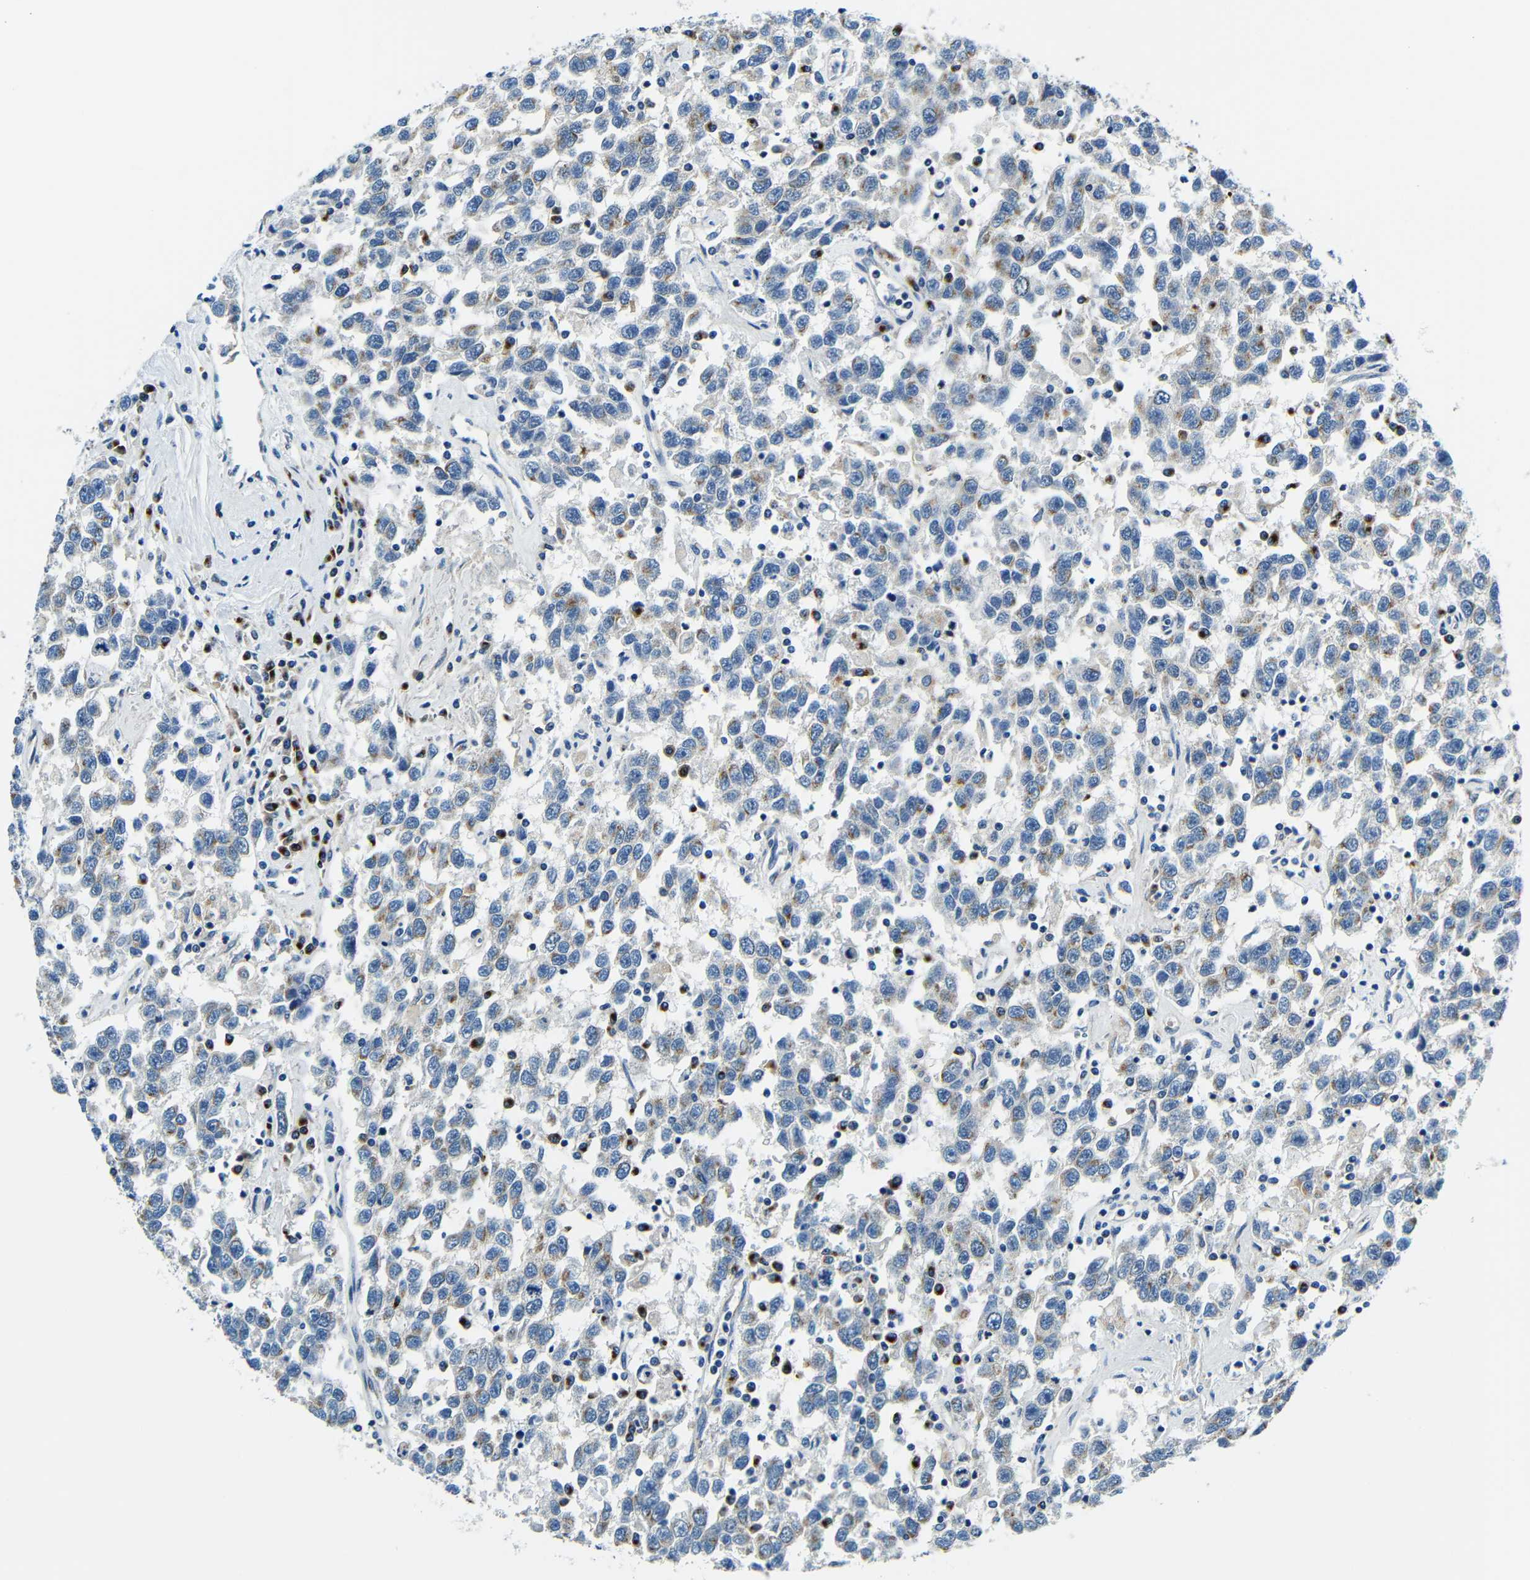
{"staining": {"intensity": "moderate", "quantity": "25%-75%", "location": "cytoplasmic/membranous"}, "tissue": "testis cancer", "cell_type": "Tumor cells", "image_type": "cancer", "snomed": [{"axis": "morphology", "description": "Seminoma, NOS"}, {"axis": "topography", "description": "Testis"}], "caption": "Testis cancer (seminoma) was stained to show a protein in brown. There is medium levels of moderate cytoplasmic/membranous staining in approximately 25%-75% of tumor cells.", "gene": "USO1", "patient": {"sex": "male", "age": 41}}